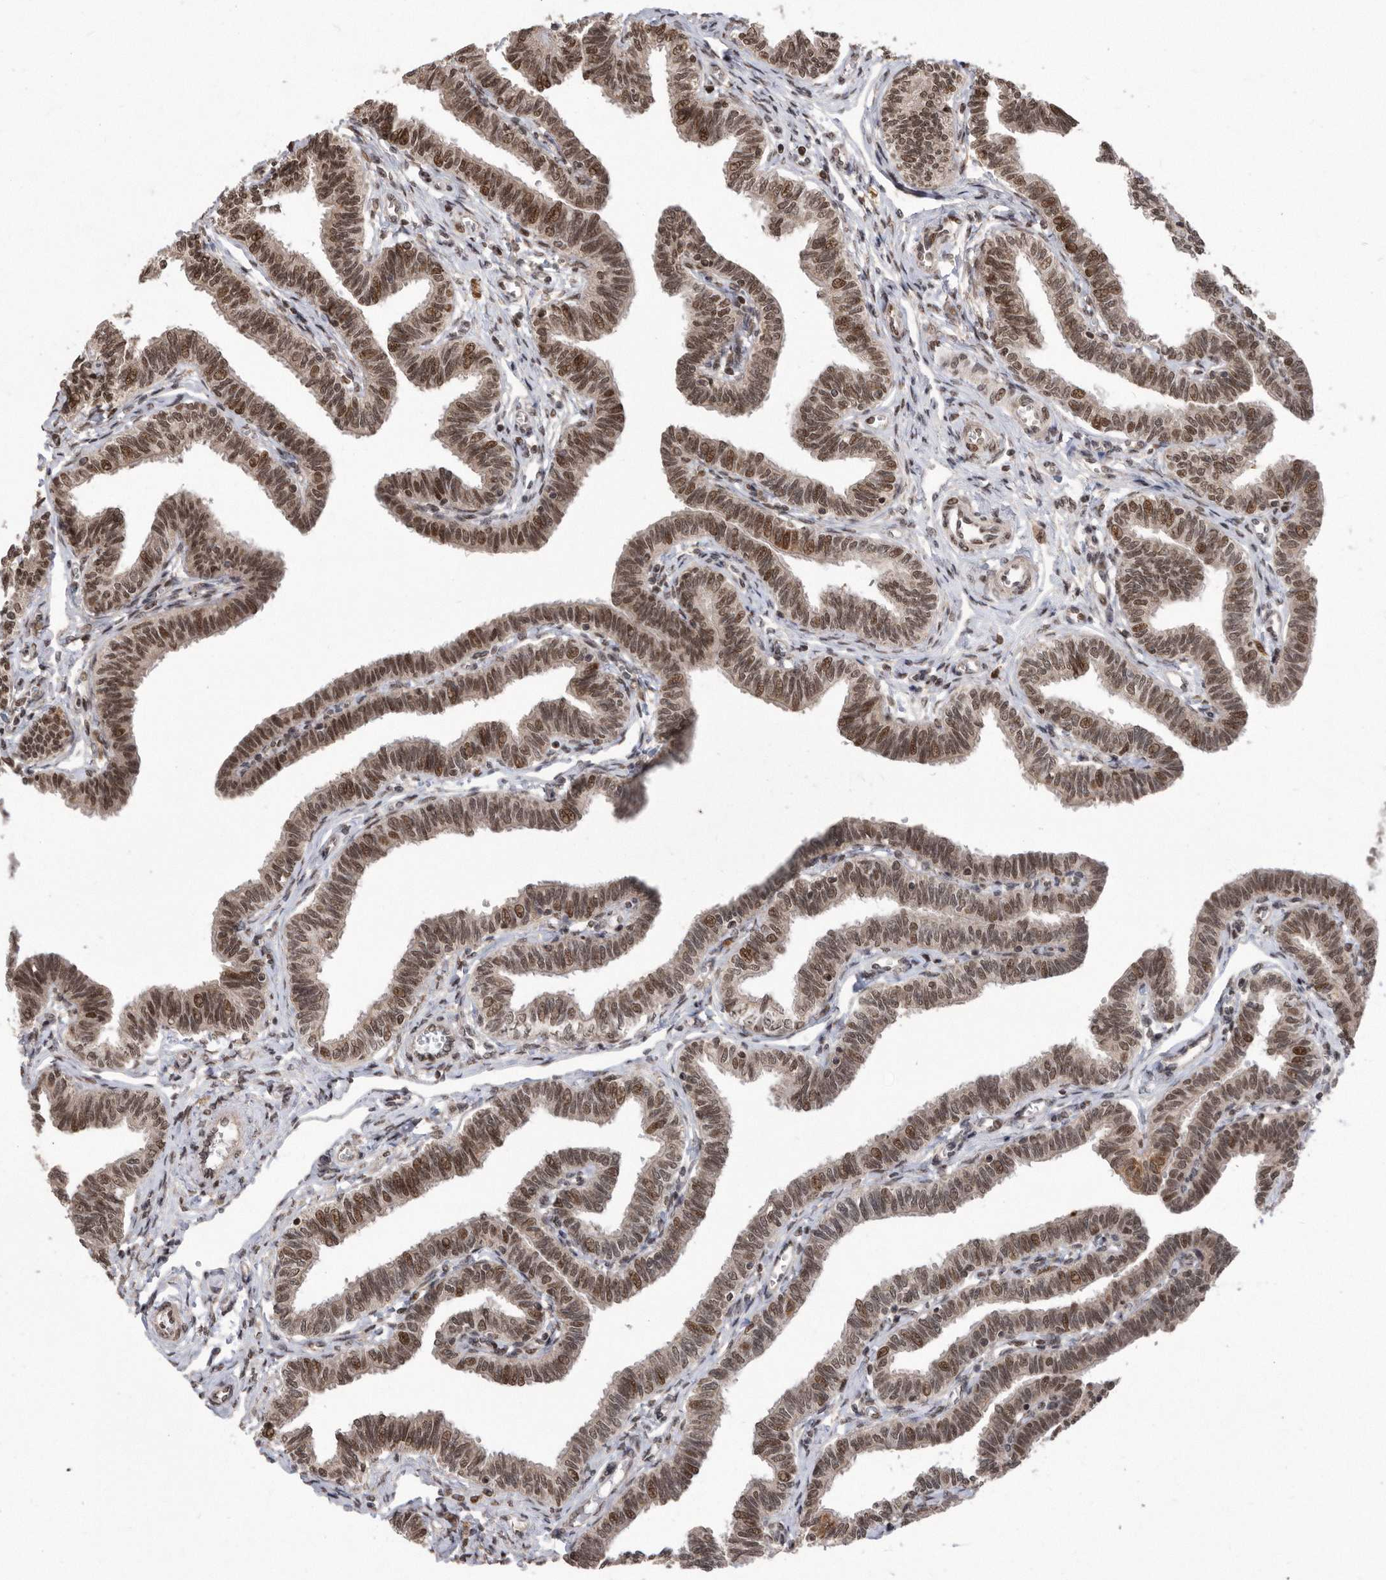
{"staining": {"intensity": "moderate", "quantity": ">75%", "location": "nuclear"}, "tissue": "fallopian tube", "cell_type": "Glandular cells", "image_type": "normal", "snomed": [{"axis": "morphology", "description": "Normal tissue, NOS"}, {"axis": "topography", "description": "Fallopian tube"}, {"axis": "topography", "description": "Ovary"}], "caption": "IHC (DAB) staining of normal fallopian tube shows moderate nuclear protein positivity in about >75% of glandular cells.", "gene": "TDRD3", "patient": {"sex": "female", "age": 23}}